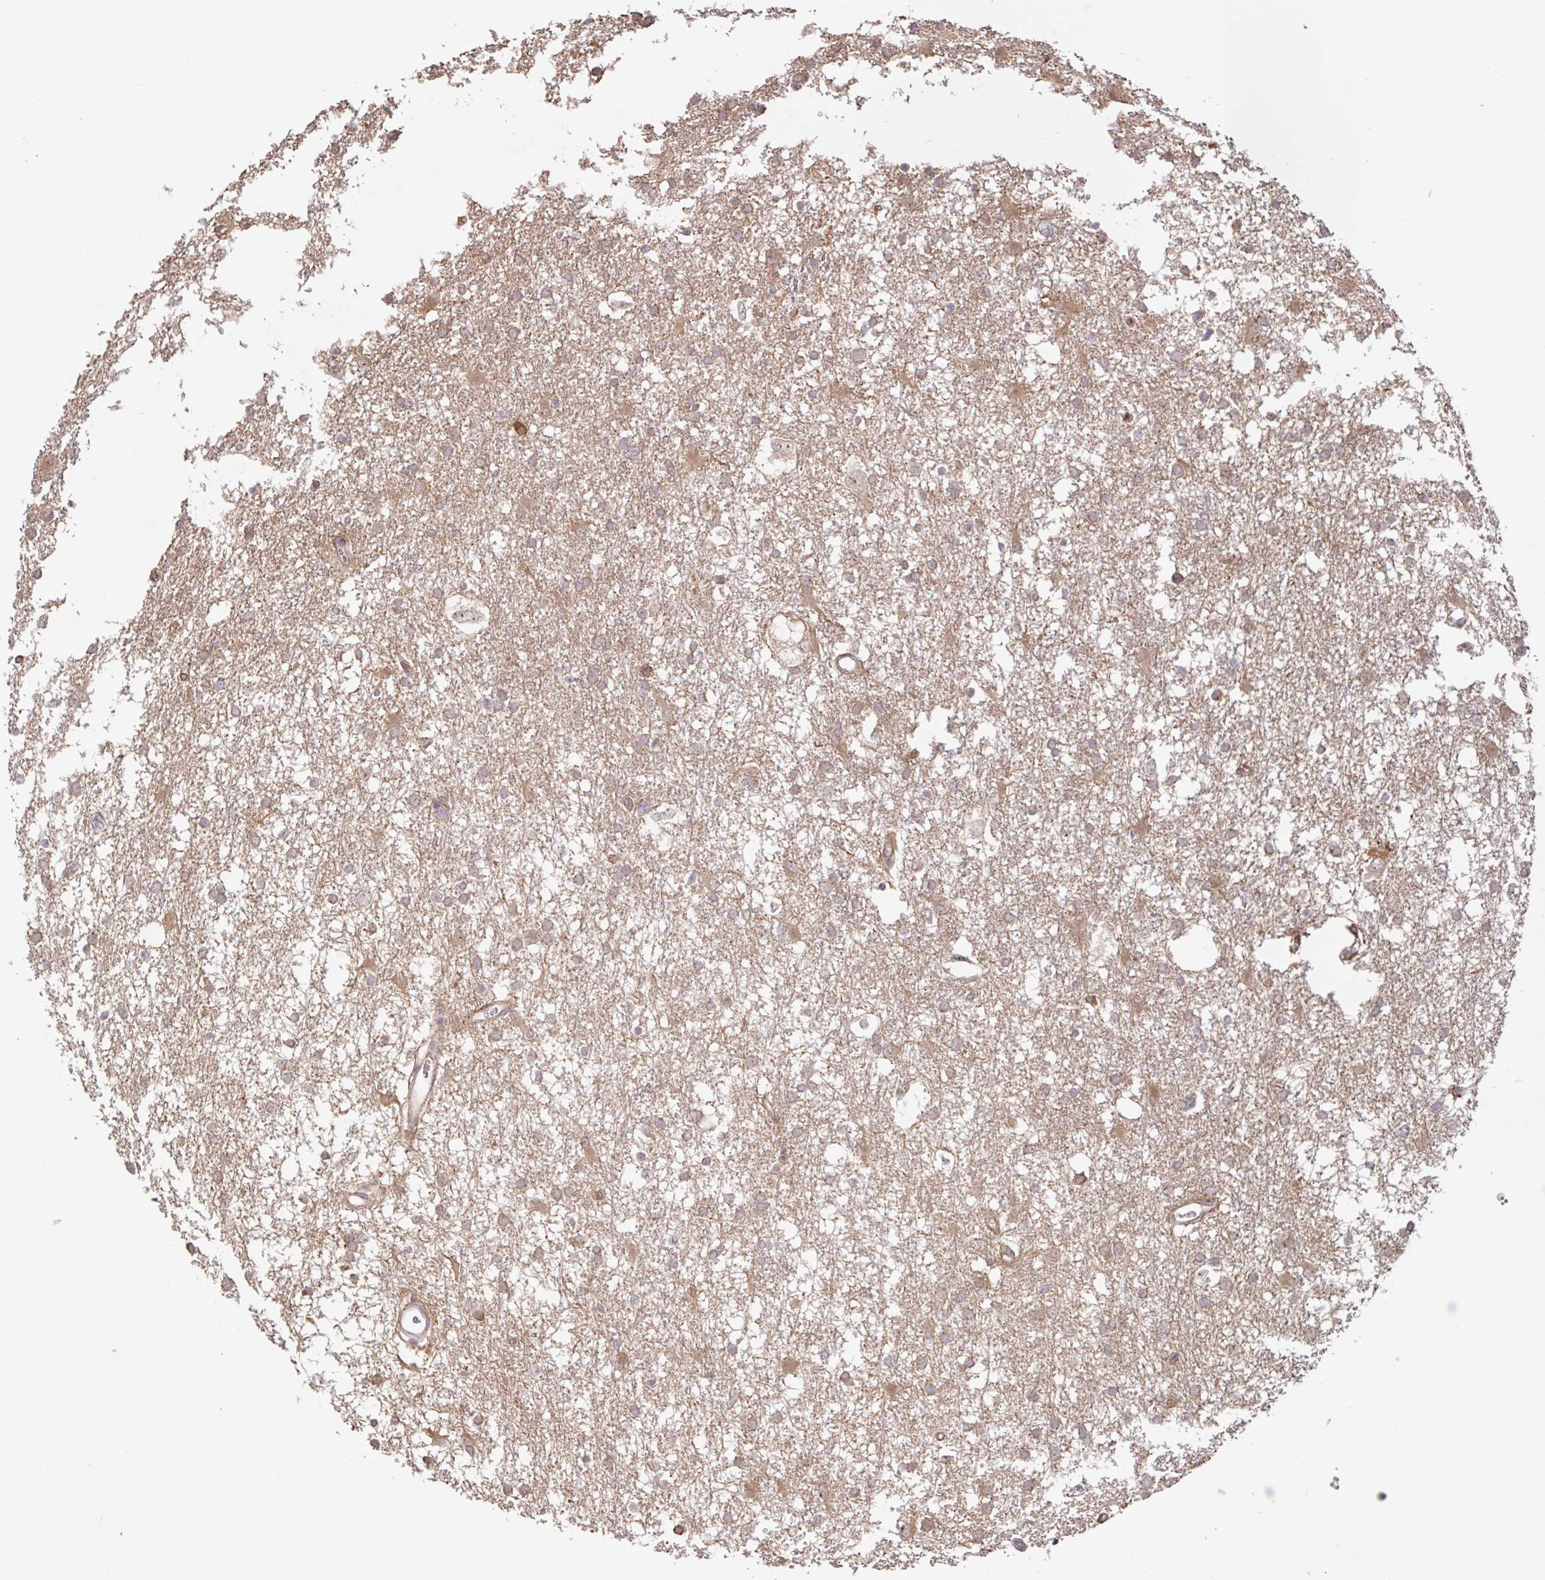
{"staining": {"intensity": "moderate", "quantity": "<25%", "location": "cytoplasmic/membranous"}, "tissue": "glioma", "cell_type": "Tumor cells", "image_type": "cancer", "snomed": [{"axis": "morphology", "description": "Glioma, malignant, High grade"}, {"axis": "topography", "description": "Brain"}], "caption": "This image demonstrates malignant high-grade glioma stained with immunohistochemistry to label a protein in brown. The cytoplasmic/membranous of tumor cells show moderate positivity for the protein. Nuclei are counter-stained blue.", "gene": "STYXL1", "patient": {"sex": "male", "age": 61}}